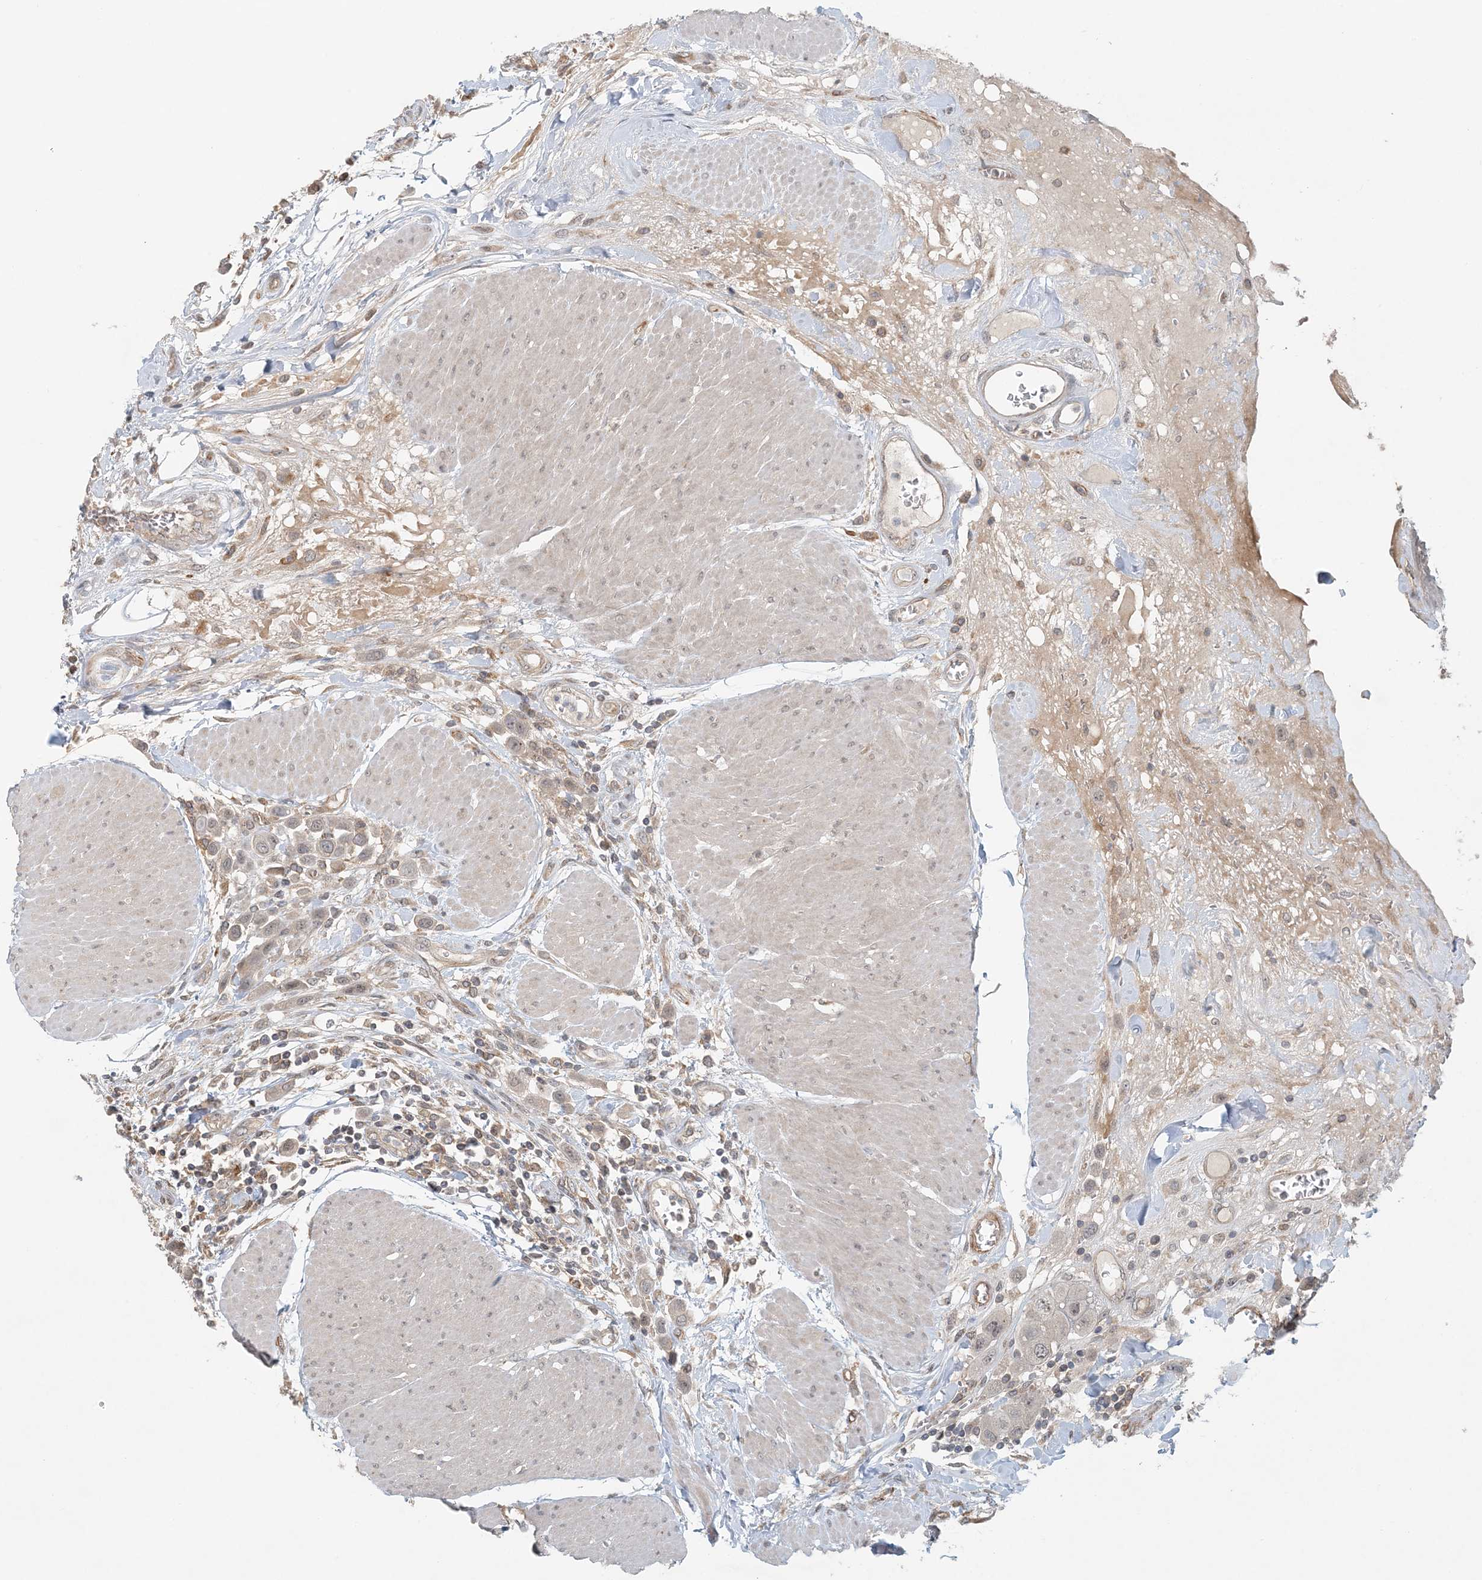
{"staining": {"intensity": "negative", "quantity": "none", "location": "none"}, "tissue": "urothelial cancer", "cell_type": "Tumor cells", "image_type": "cancer", "snomed": [{"axis": "morphology", "description": "Urothelial carcinoma, High grade"}, {"axis": "topography", "description": "Urinary bladder"}], "caption": "Tumor cells show no significant expression in high-grade urothelial carcinoma.", "gene": "OBI1", "patient": {"sex": "male", "age": 50}}